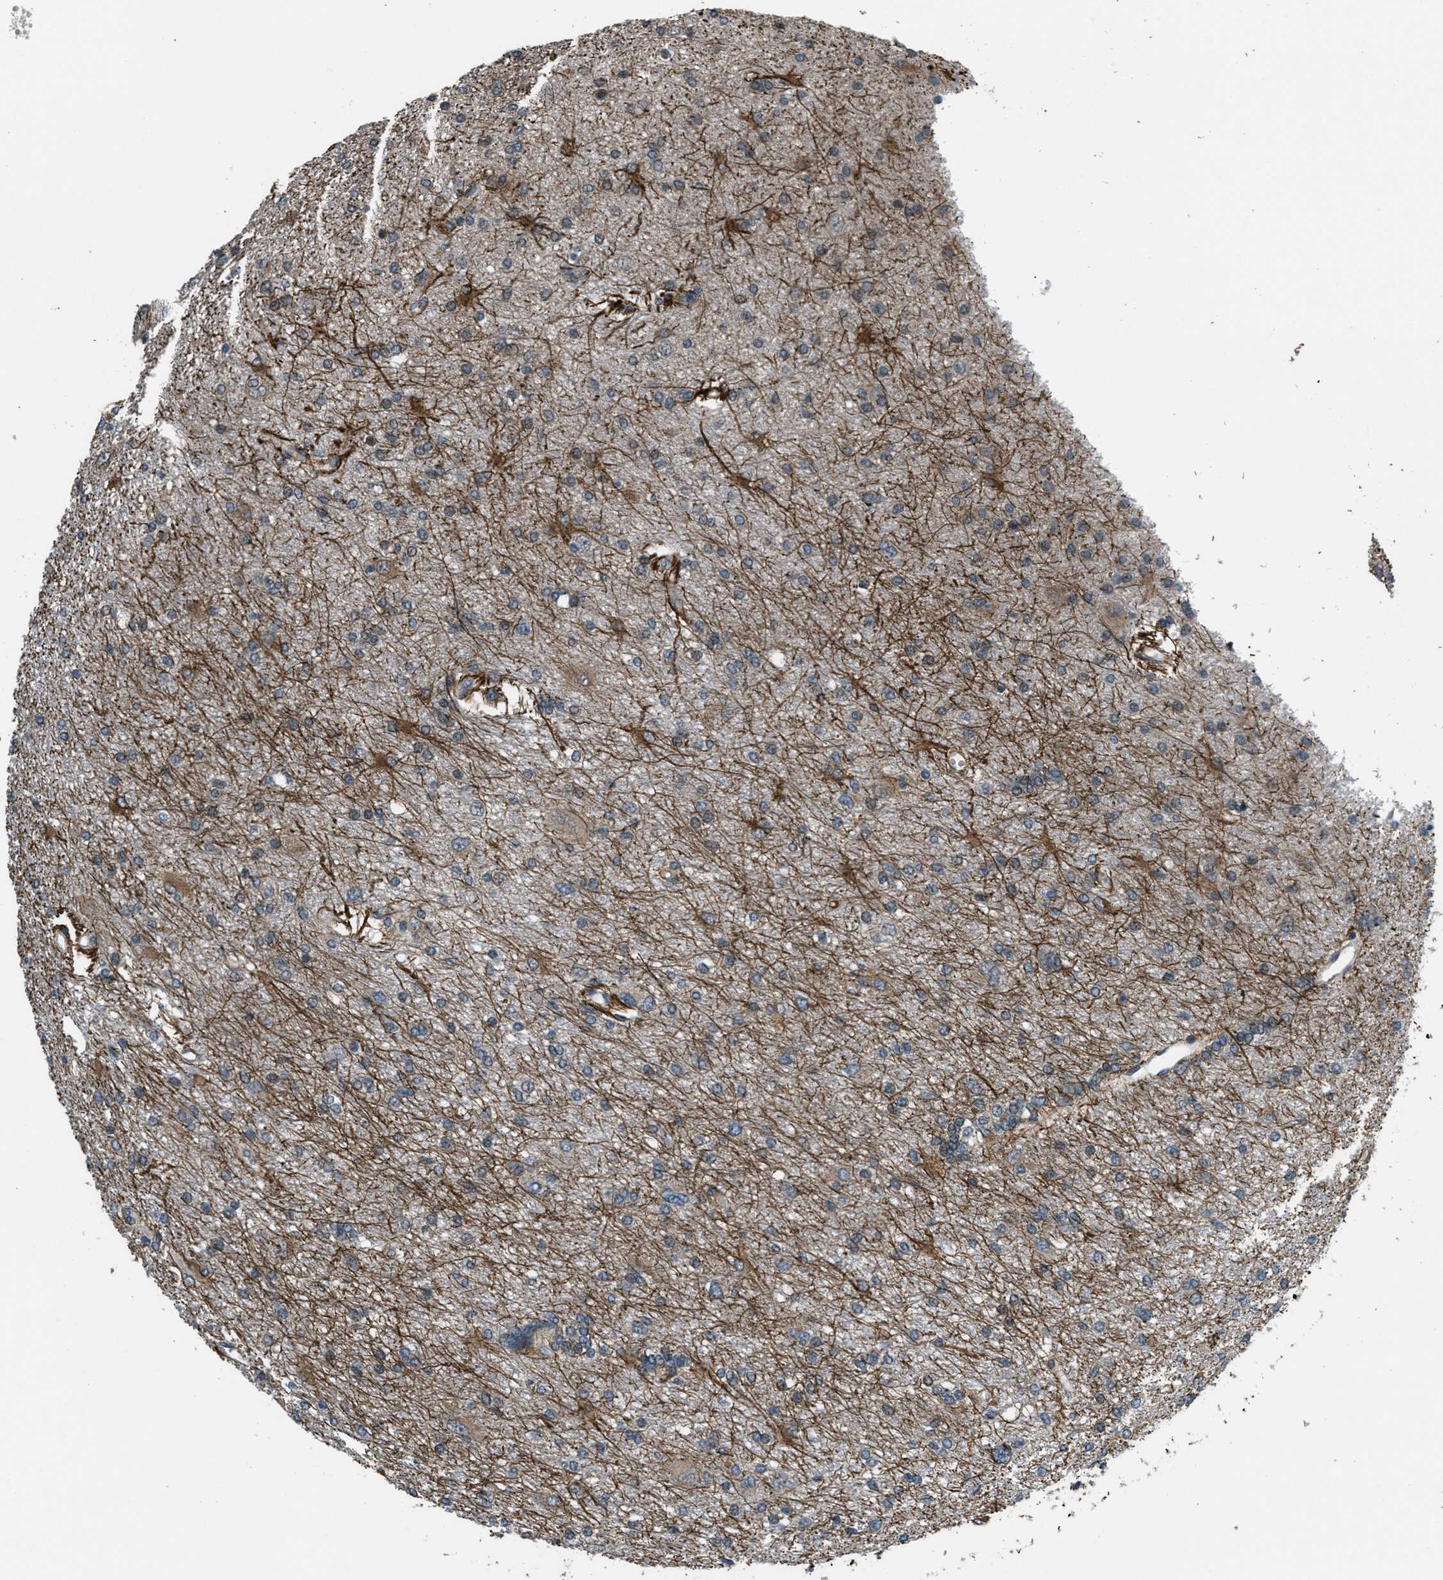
{"staining": {"intensity": "weak", "quantity": ">75%", "location": "cytoplasmic/membranous"}, "tissue": "glioma", "cell_type": "Tumor cells", "image_type": "cancer", "snomed": [{"axis": "morphology", "description": "Glioma, malignant, High grade"}, {"axis": "topography", "description": "Brain"}], "caption": "Tumor cells show low levels of weak cytoplasmic/membranous positivity in approximately >75% of cells in human malignant high-grade glioma.", "gene": "NAT1", "patient": {"sex": "female", "age": 59}}